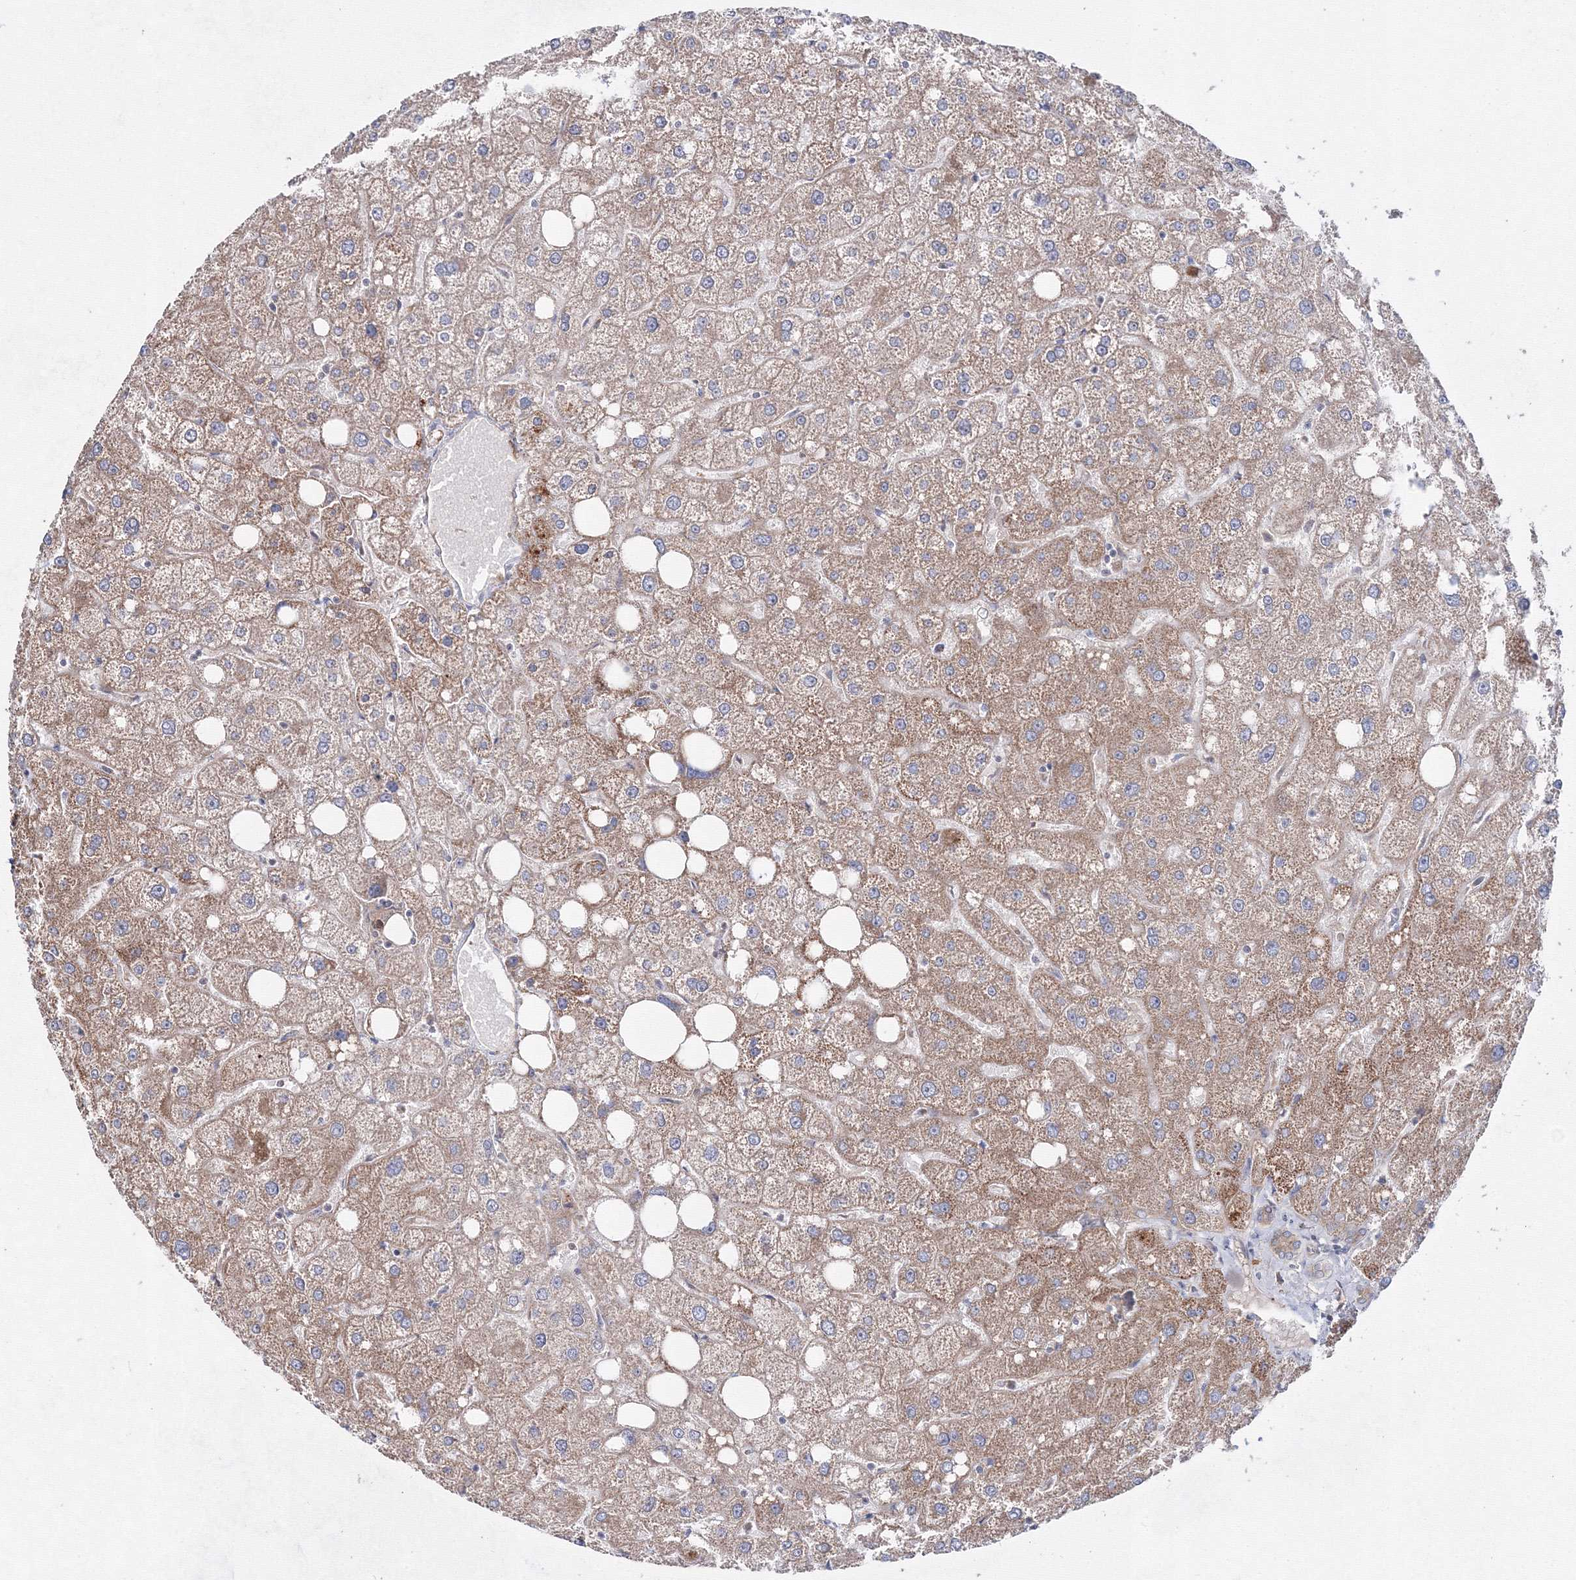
{"staining": {"intensity": "moderate", "quantity": ">75%", "location": "cytoplasmic/membranous"}, "tissue": "liver", "cell_type": "Cholangiocytes", "image_type": "normal", "snomed": [{"axis": "morphology", "description": "Normal tissue, NOS"}, {"axis": "topography", "description": "Liver"}], "caption": "A histopathology image showing moderate cytoplasmic/membranous expression in about >75% of cholangiocytes in benign liver, as visualized by brown immunohistochemical staining.", "gene": "EXOC6", "patient": {"sex": "male", "age": 73}}